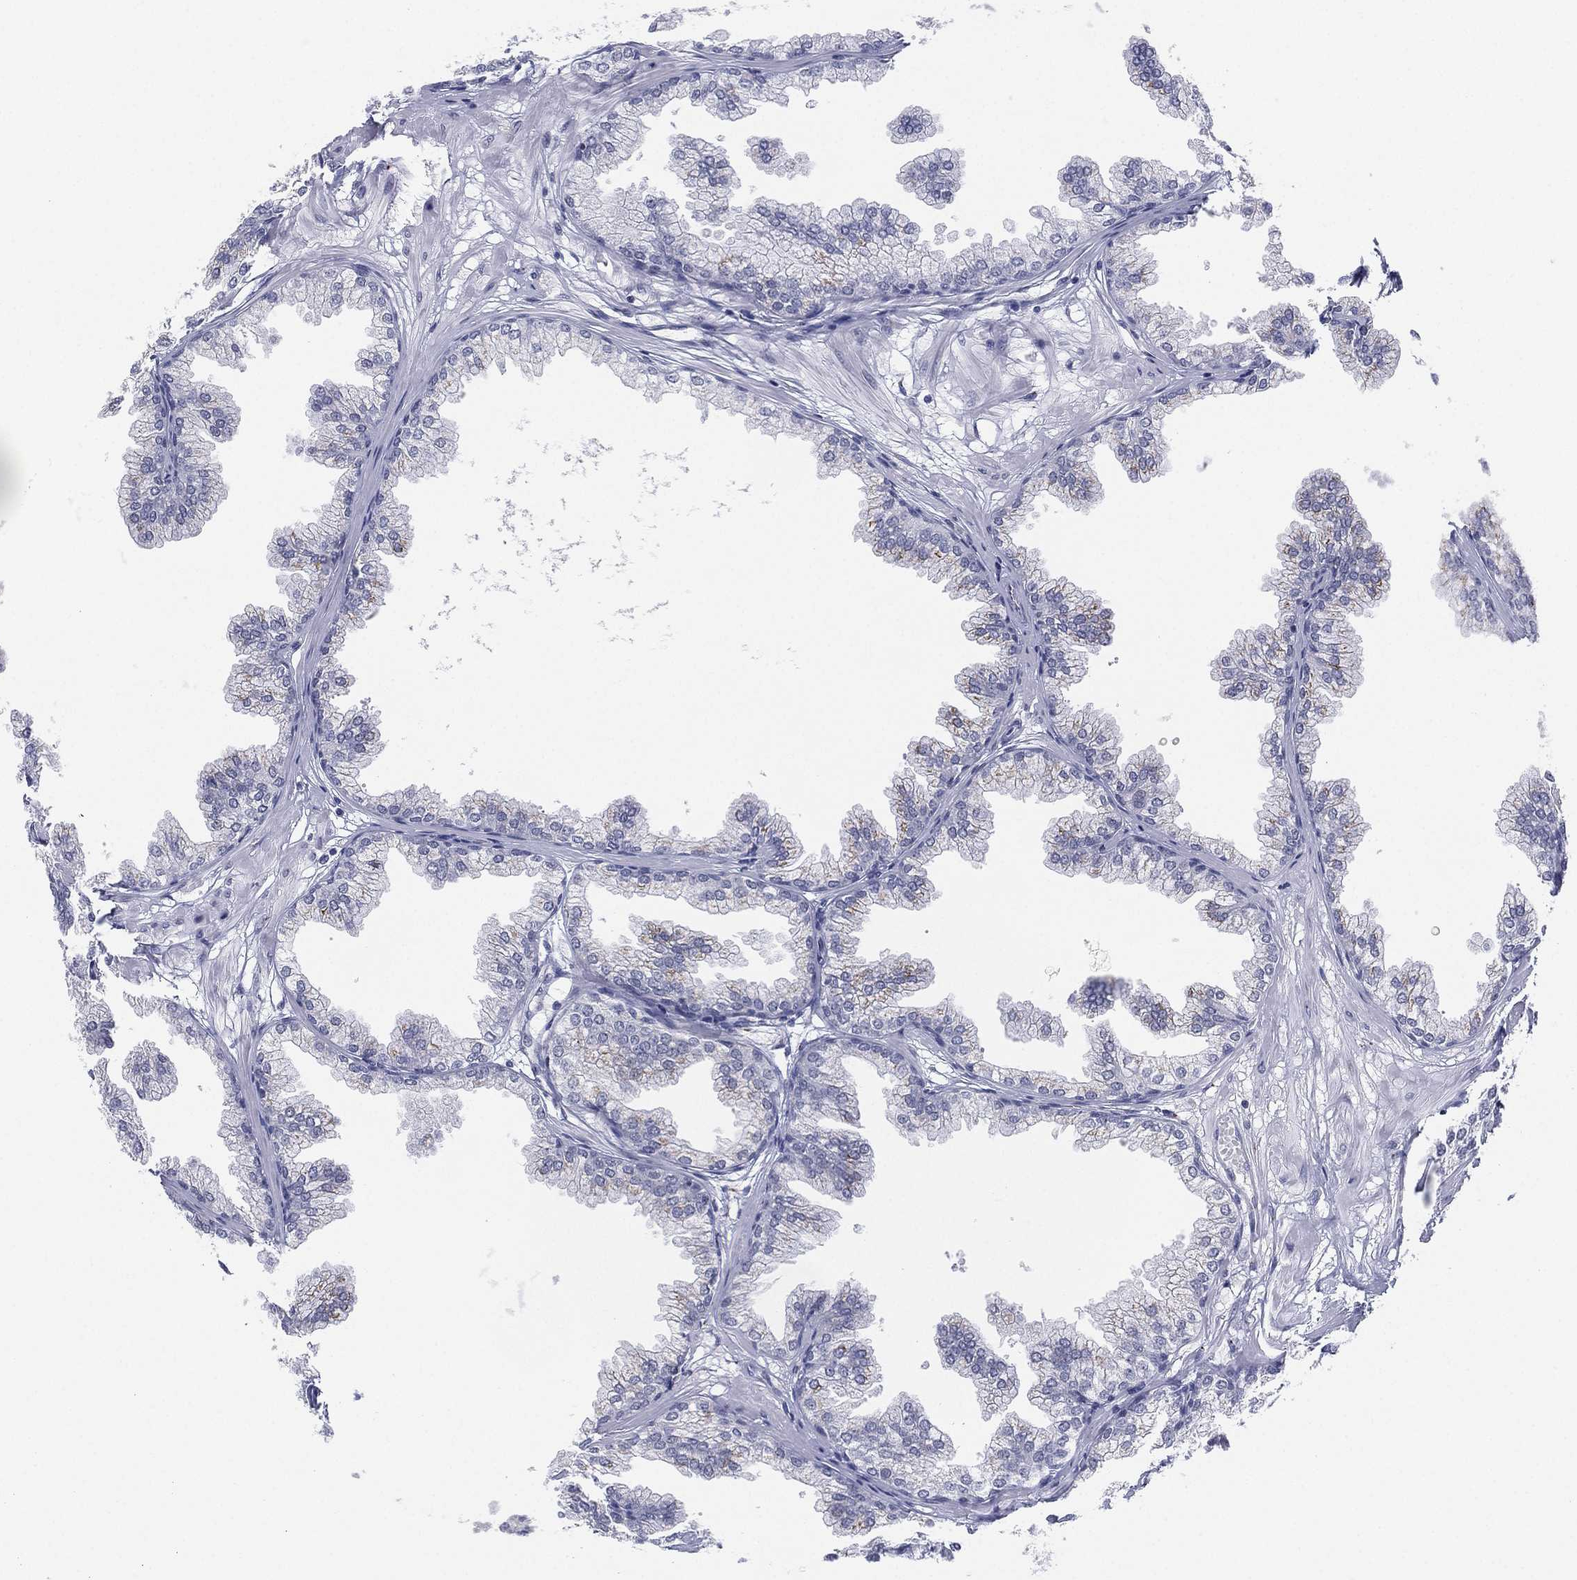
{"staining": {"intensity": "negative", "quantity": "none", "location": "none"}, "tissue": "prostate", "cell_type": "Glandular cells", "image_type": "normal", "snomed": [{"axis": "morphology", "description": "Normal tissue, NOS"}, {"axis": "topography", "description": "Prostate"}], "caption": "IHC of benign prostate displays no expression in glandular cells. (Brightfield microscopy of DAB (3,3'-diaminobenzidine) IHC at high magnification).", "gene": "CD177", "patient": {"sex": "male", "age": 37}}